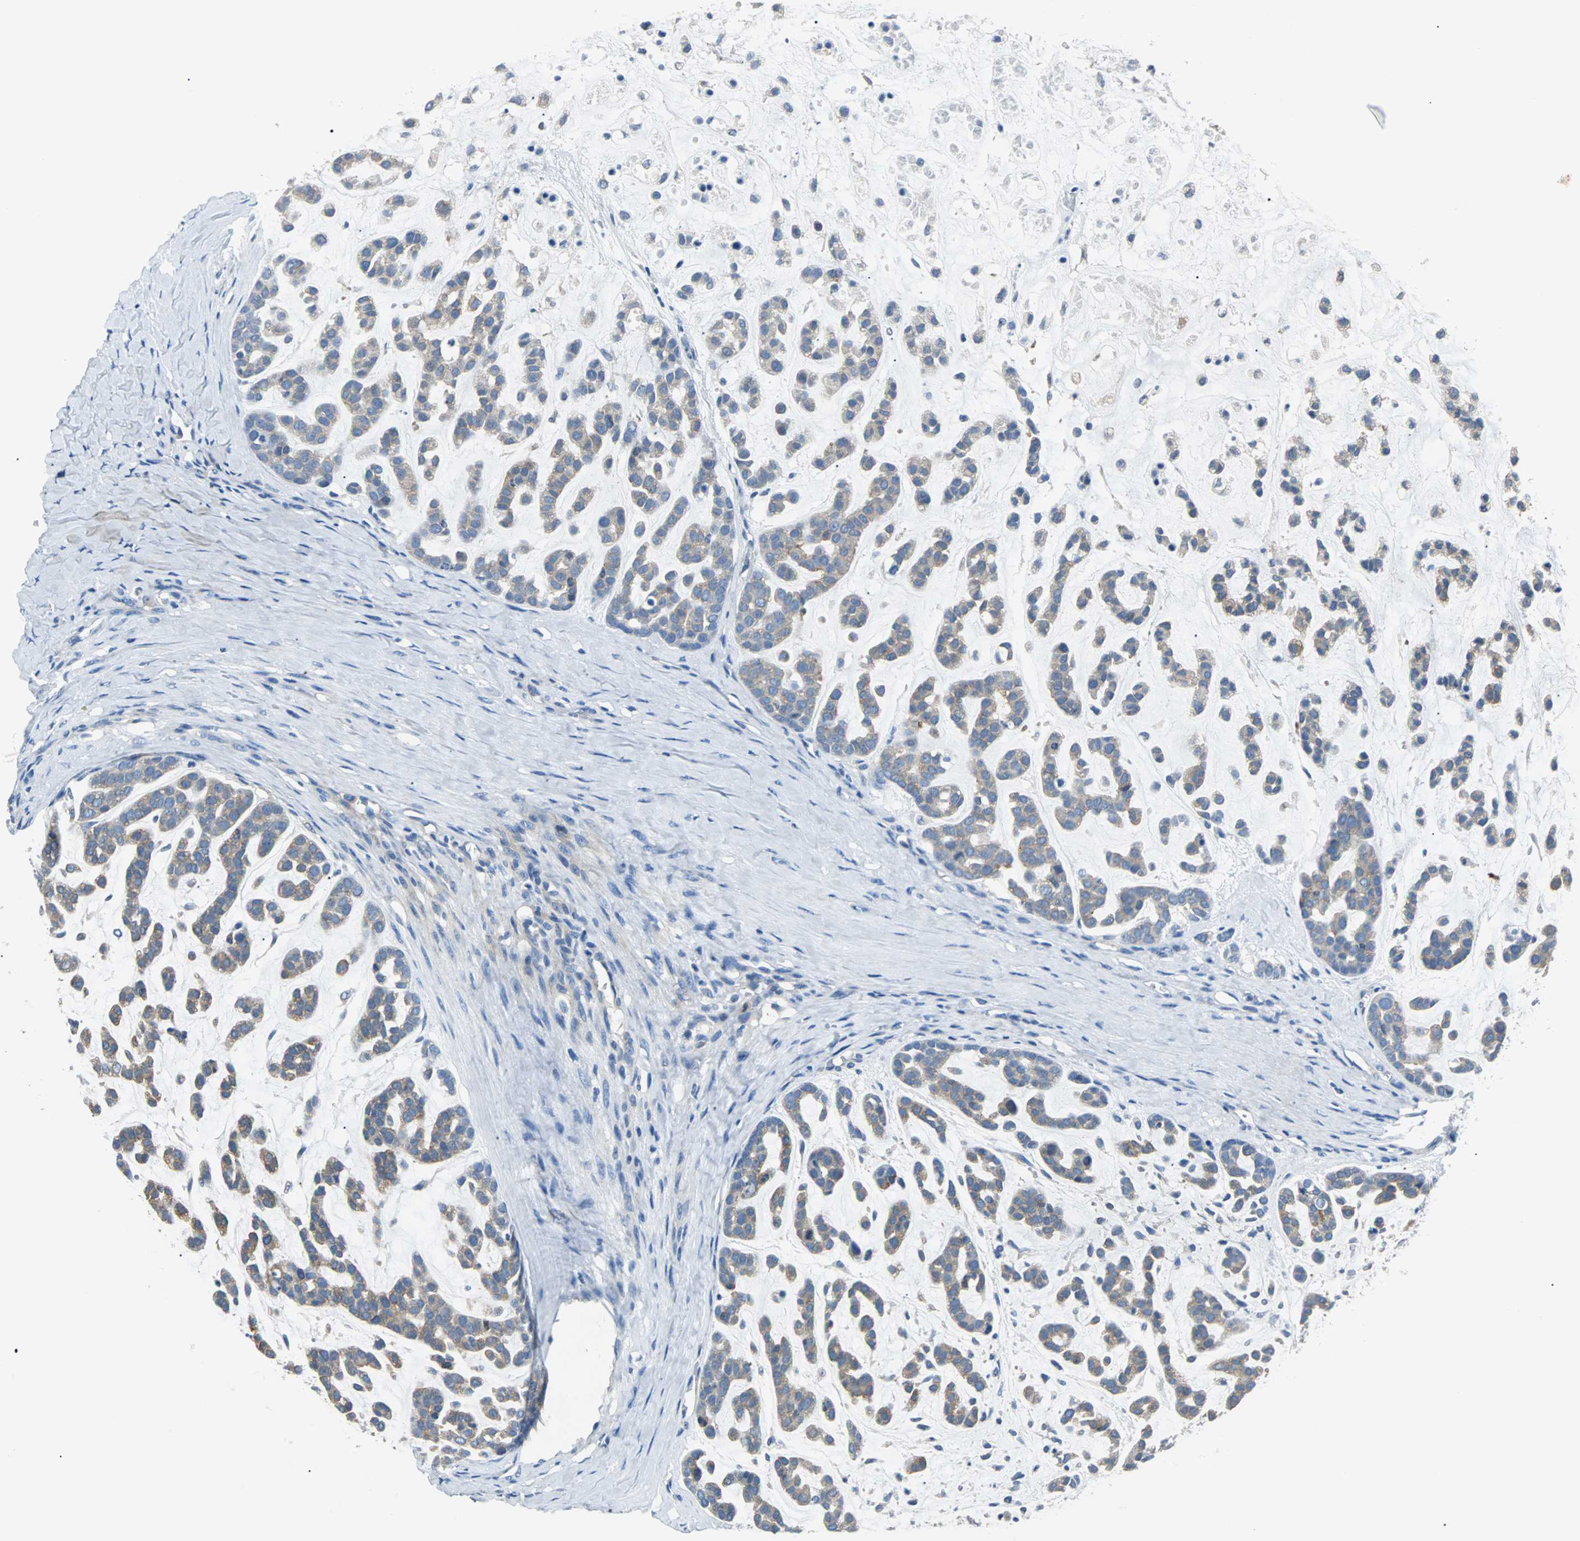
{"staining": {"intensity": "weak", "quantity": "25%-75%", "location": "cytoplasmic/membranous"}, "tissue": "head and neck cancer", "cell_type": "Tumor cells", "image_type": "cancer", "snomed": [{"axis": "morphology", "description": "Adenocarcinoma, NOS"}, {"axis": "morphology", "description": "Adenoma, NOS"}, {"axis": "topography", "description": "Head-Neck"}], "caption": "Head and neck adenoma stained with immunohistochemistry (IHC) reveals weak cytoplasmic/membranous staining in about 25%-75% of tumor cells.", "gene": "TSC22D4", "patient": {"sex": "female", "age": 55}}